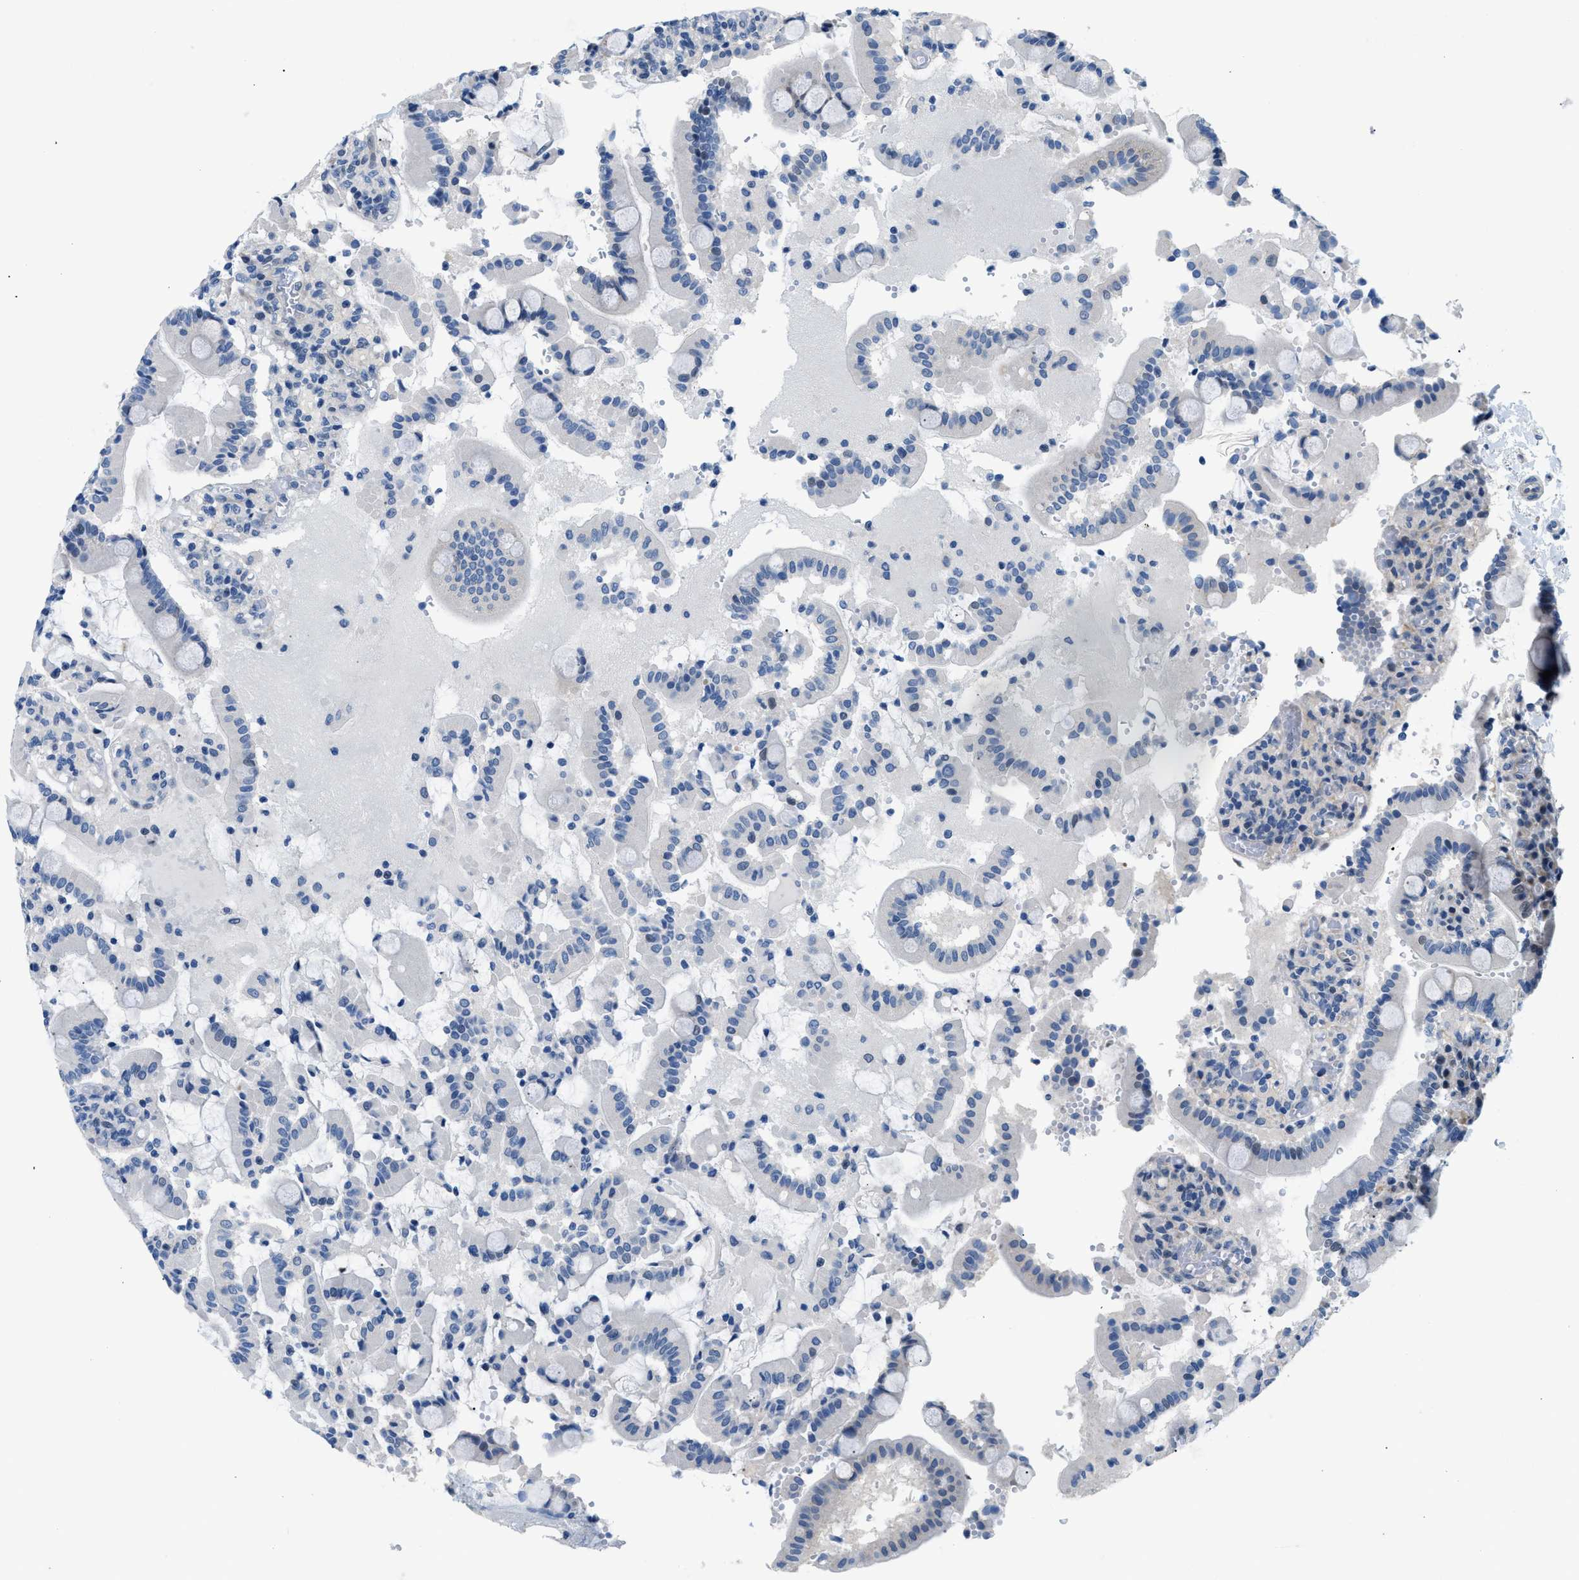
{"staining": {"intensity": "weak", "quantity": "<25%", "location": "cytoplasmic/membranous"}, "tissue": "duodenum", "cell_type": "Glandular cells", "image_type": "normal", "snomed": [{"axis": "morphology", "description": "Normal tissue, NOS"}, {"axis": "topography", "description": "Small intestine, NOS"}], "caption": "DAB (3,3'-diaminobenzidine) immunohistochemical staining of unremarkable duodenum reveals no significant positivity in glandular cells.", "gene": "FDCSP", "patient": {"sex": "female", "age": 71}}